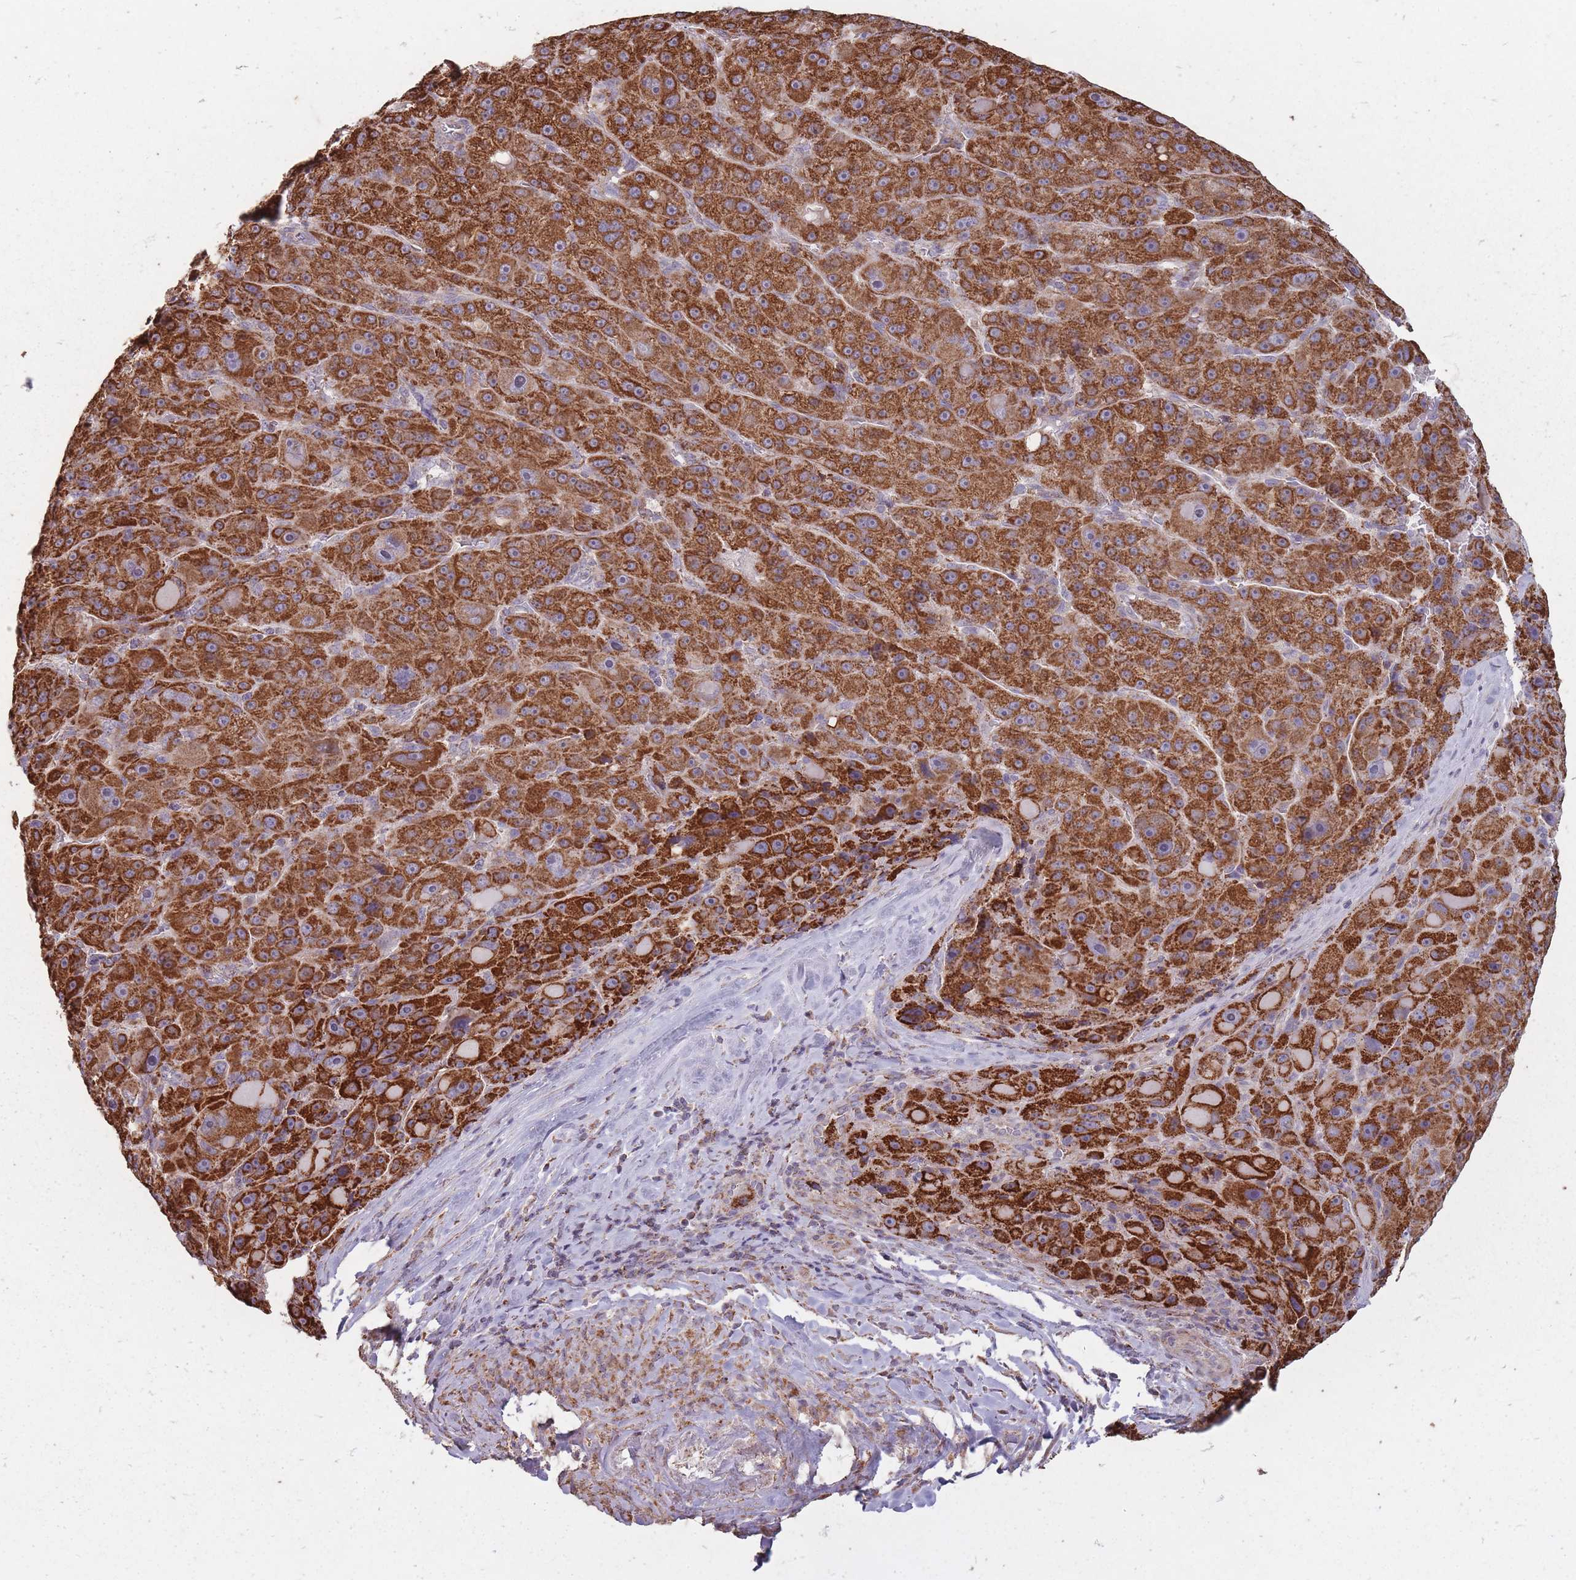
{"staining": {"intensity": "strong", "quantity": ">75%", "location": "cytoplasmic/membranous"}, "tissue": "liver cancer", "cell_type": "Tumor cells", "image_type": "cancer", "snomed": [{"axis": "morphology", "description": "Carcinoma, Hepatocellular, NOS"}, {"axis": "topography", "description": "Liver"}], "caption": "Strong cytoplasmic/membranous protein staining is appreciated in about >75% of tumor cells in liver hepatocellular carcinoma. The protein of interest is shown in brown color, while the nuclei are stained blue.", "gene": "CNOT8", "patient": {"sex": "male", "age": 76}}